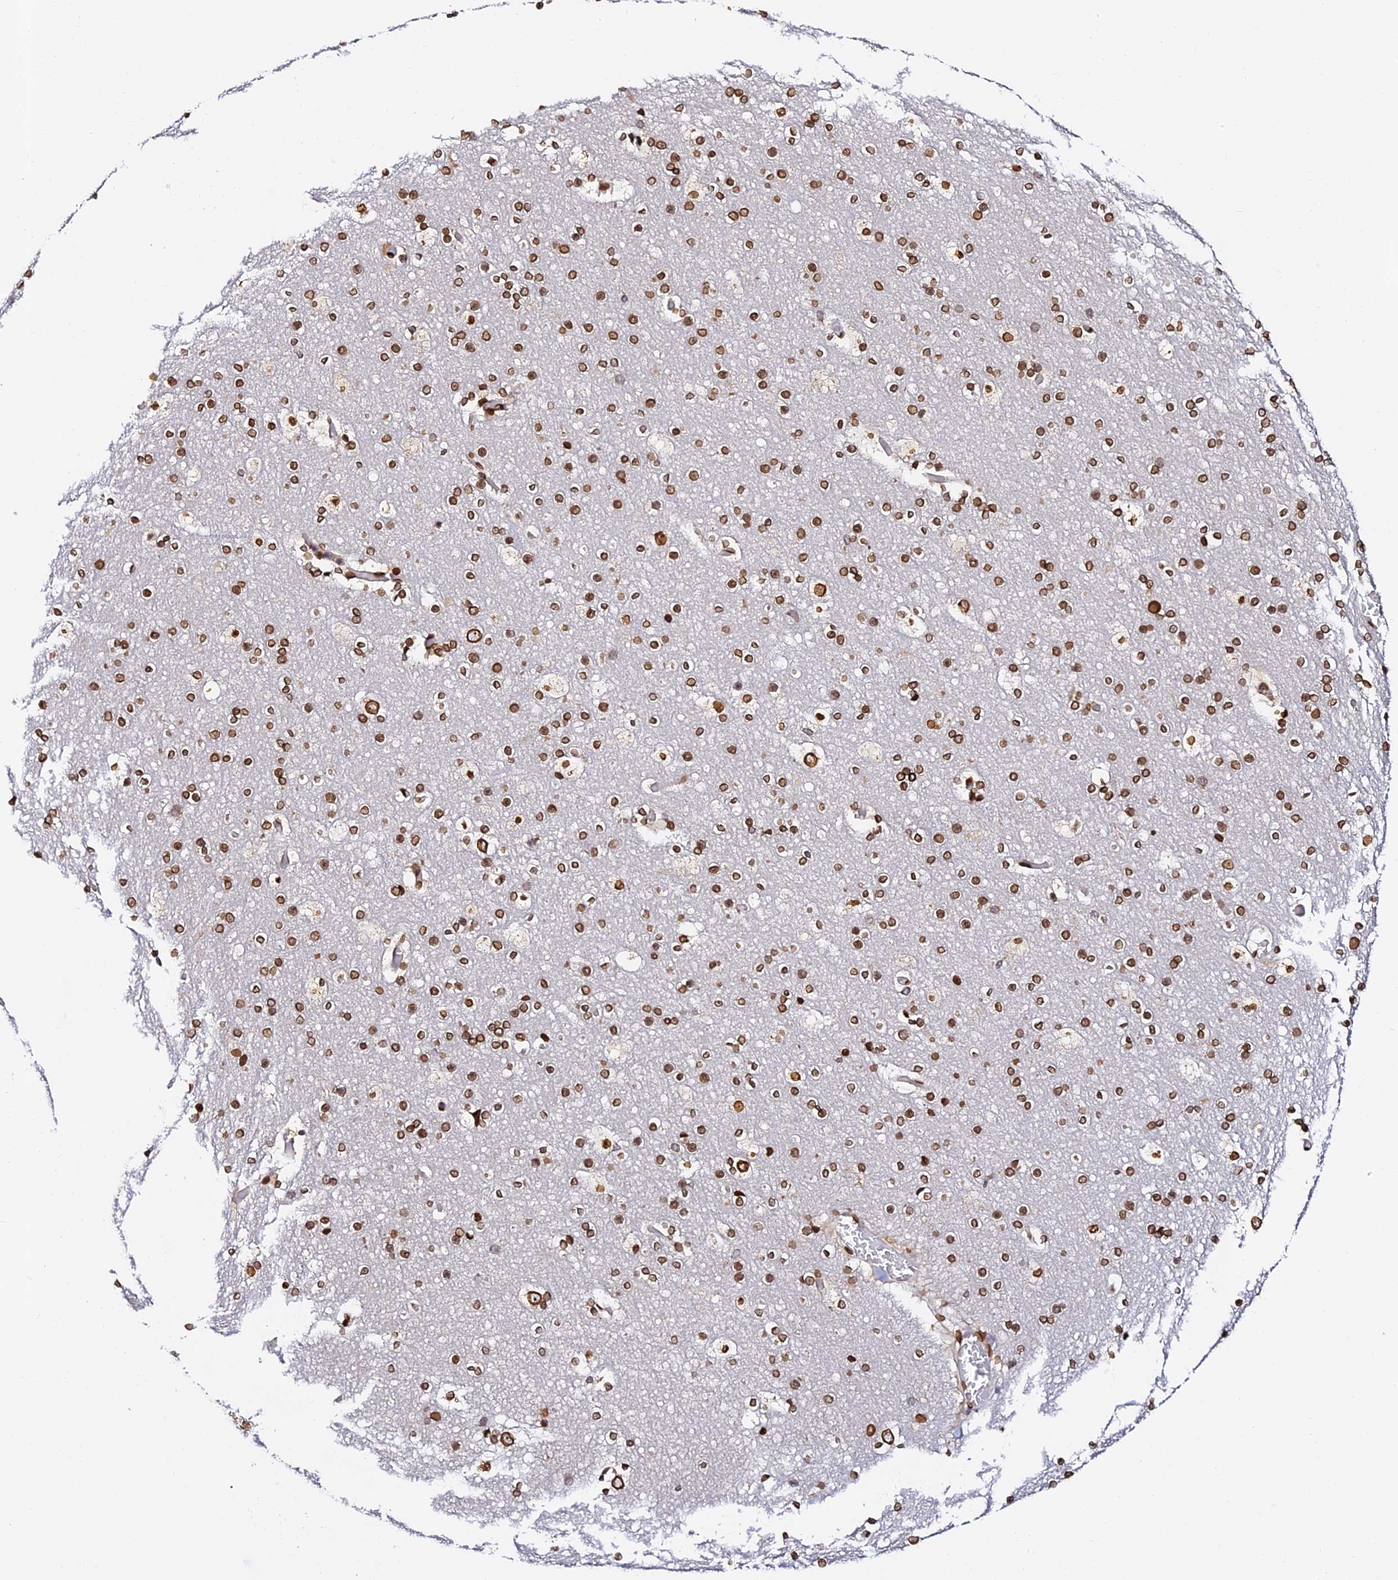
{"staining": {"intensity": "weak", "quantity": "25%-75%", "location": "cytoplasmic/membranous"}, "tissue": "cerebral cortex", "cell_type": "Endothelial cells", "image_type": "normal", "snomed": [{"axis": "morphology", "description": "Normal tissue, NOS"}, {"axis": "topography", "description": "Cerebral cortex"}], "caption": "Immunohistochemical staining of normal cerebral cortex displays weak cytoplasmic/membranous protein staining in about 25%-75% of endothelial cells.", "gene": "ANAPC5", "patient": {"sex": "male", "age": 57}}